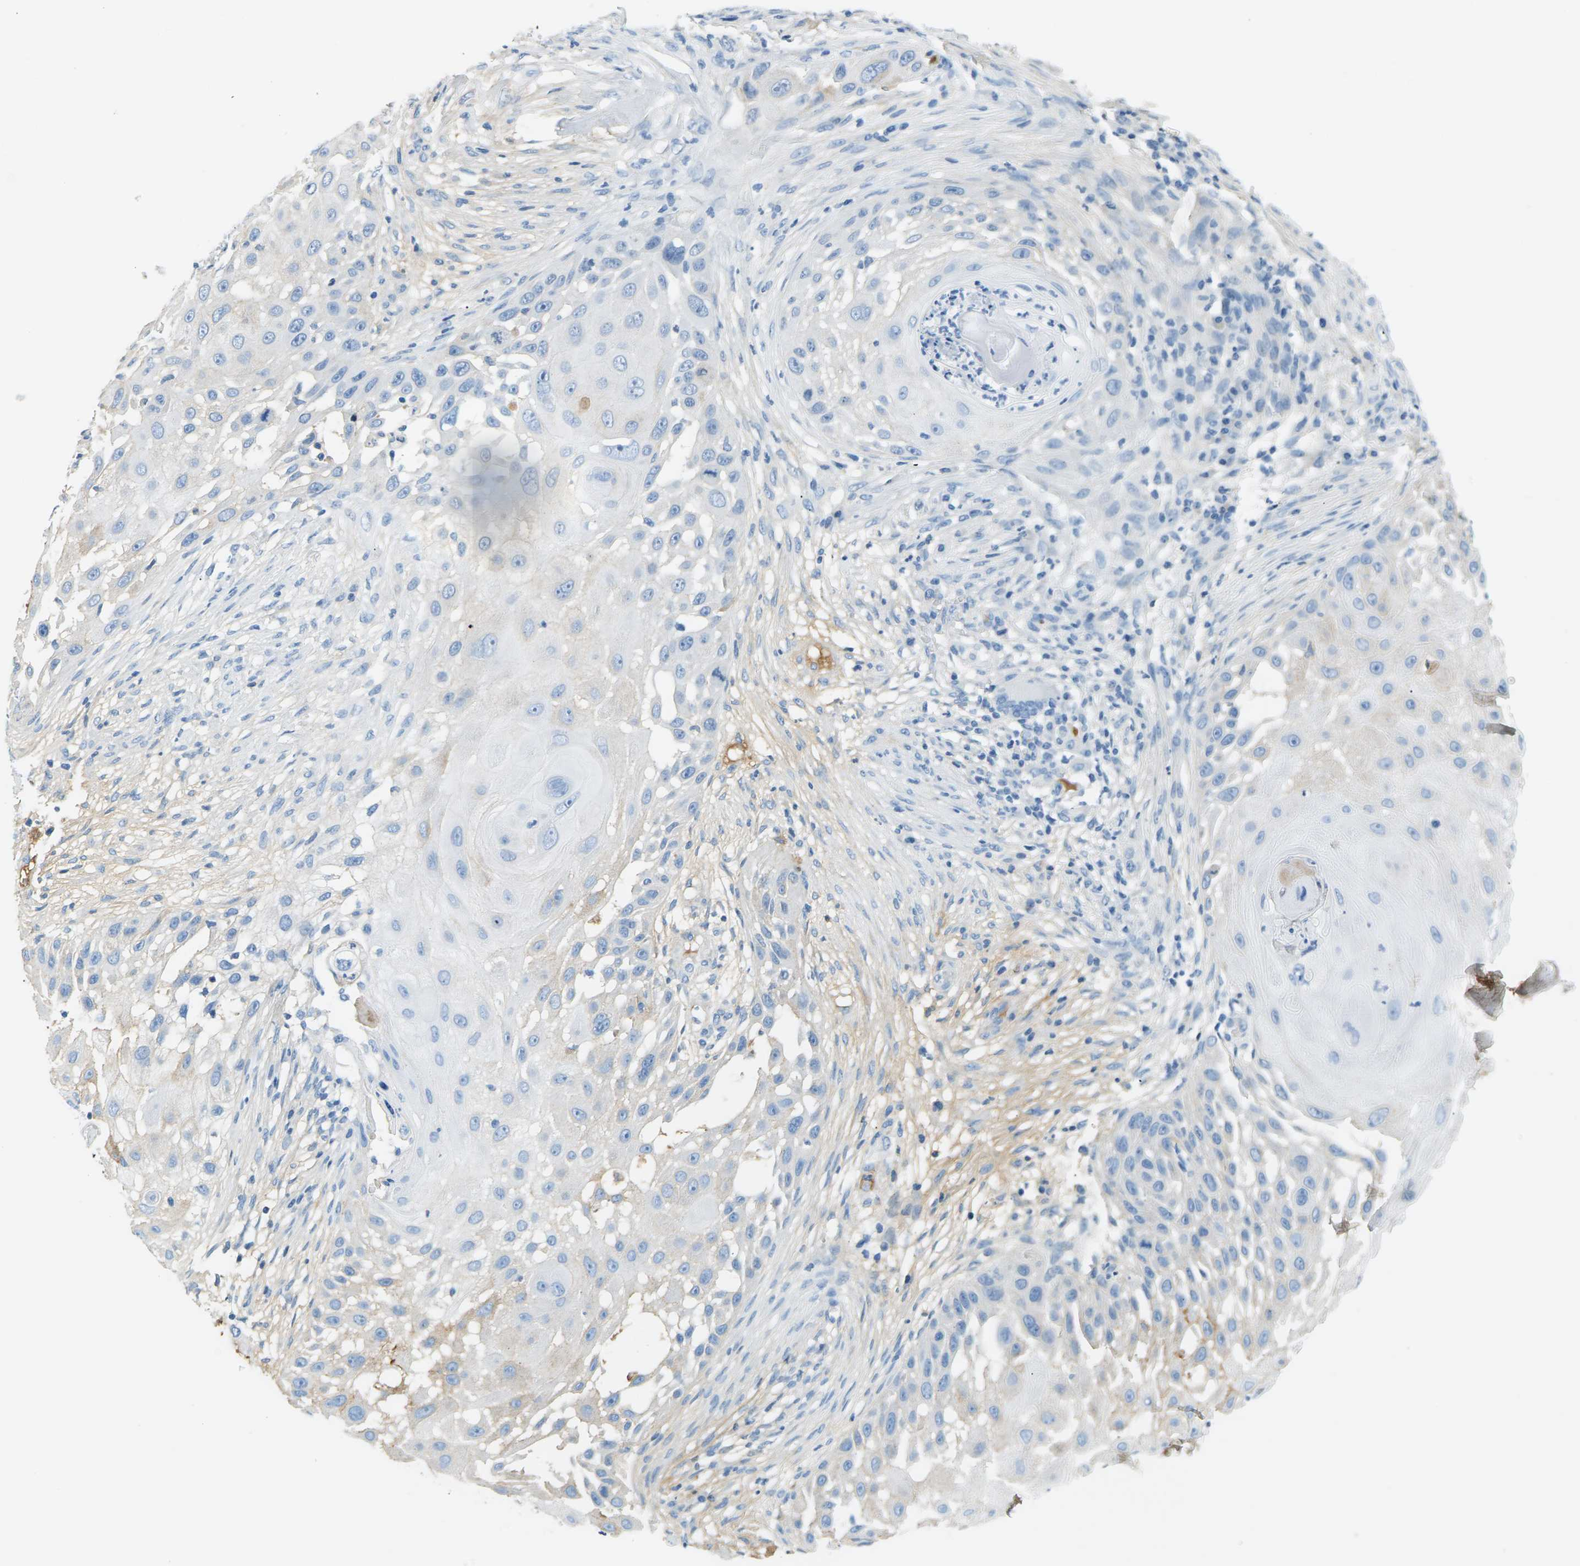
{"staining": {"intensity": "negative", "quantity": "none", "location": "none"}, "tissue": "skin cancer", "cell_type": "Tumor cells", "image_type": "cancer", "snomed": [{"axis": "morphology", "description": "Squamous cell carcinoma, NOS"}, {"axis": "topography", "description": "Skin"}], "caption": "Photomicrograph shows no significant protein staining in tumor cells of skin cancer (squamous cell carcinoma).", "gene": "CFI", "patient": {"sex": "female", "age": 44}}